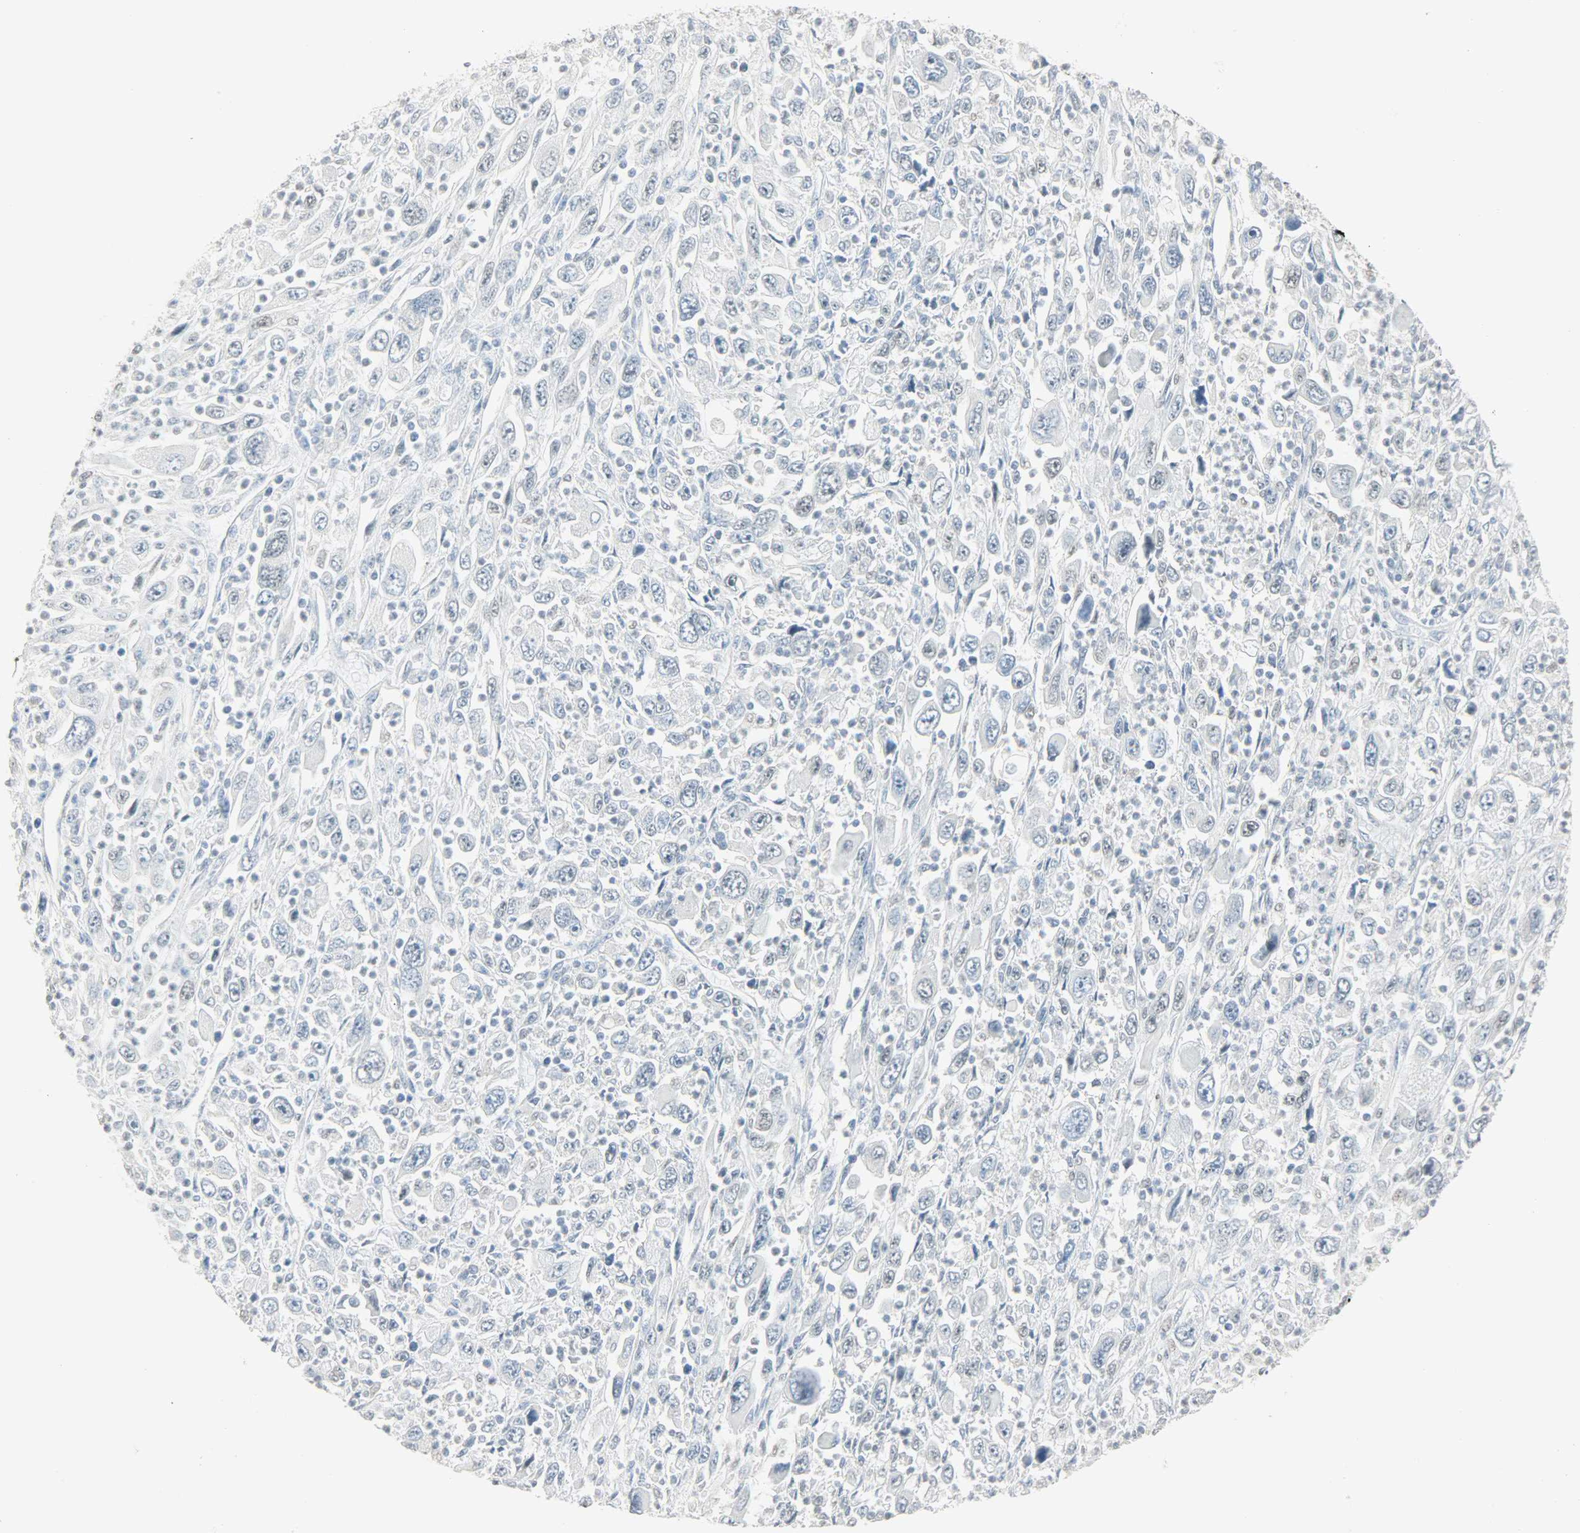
{"staining": {"intensity": "negative", "quantity": "none", "location": "none"}, "tissue": "melanoma", "cell_type": "Tumor cells", "image_type": "cancer", "snomed": [{"axis": "morphology", "description": "Malignant melanoma, Metastatic site"}, {"axis": "topography", "description": "Skin"}], "caption": "Tumor cells show no significant positivity in melanoma.", "gene": "PPARG", "patient": {"sex": "female", "age": 56}}